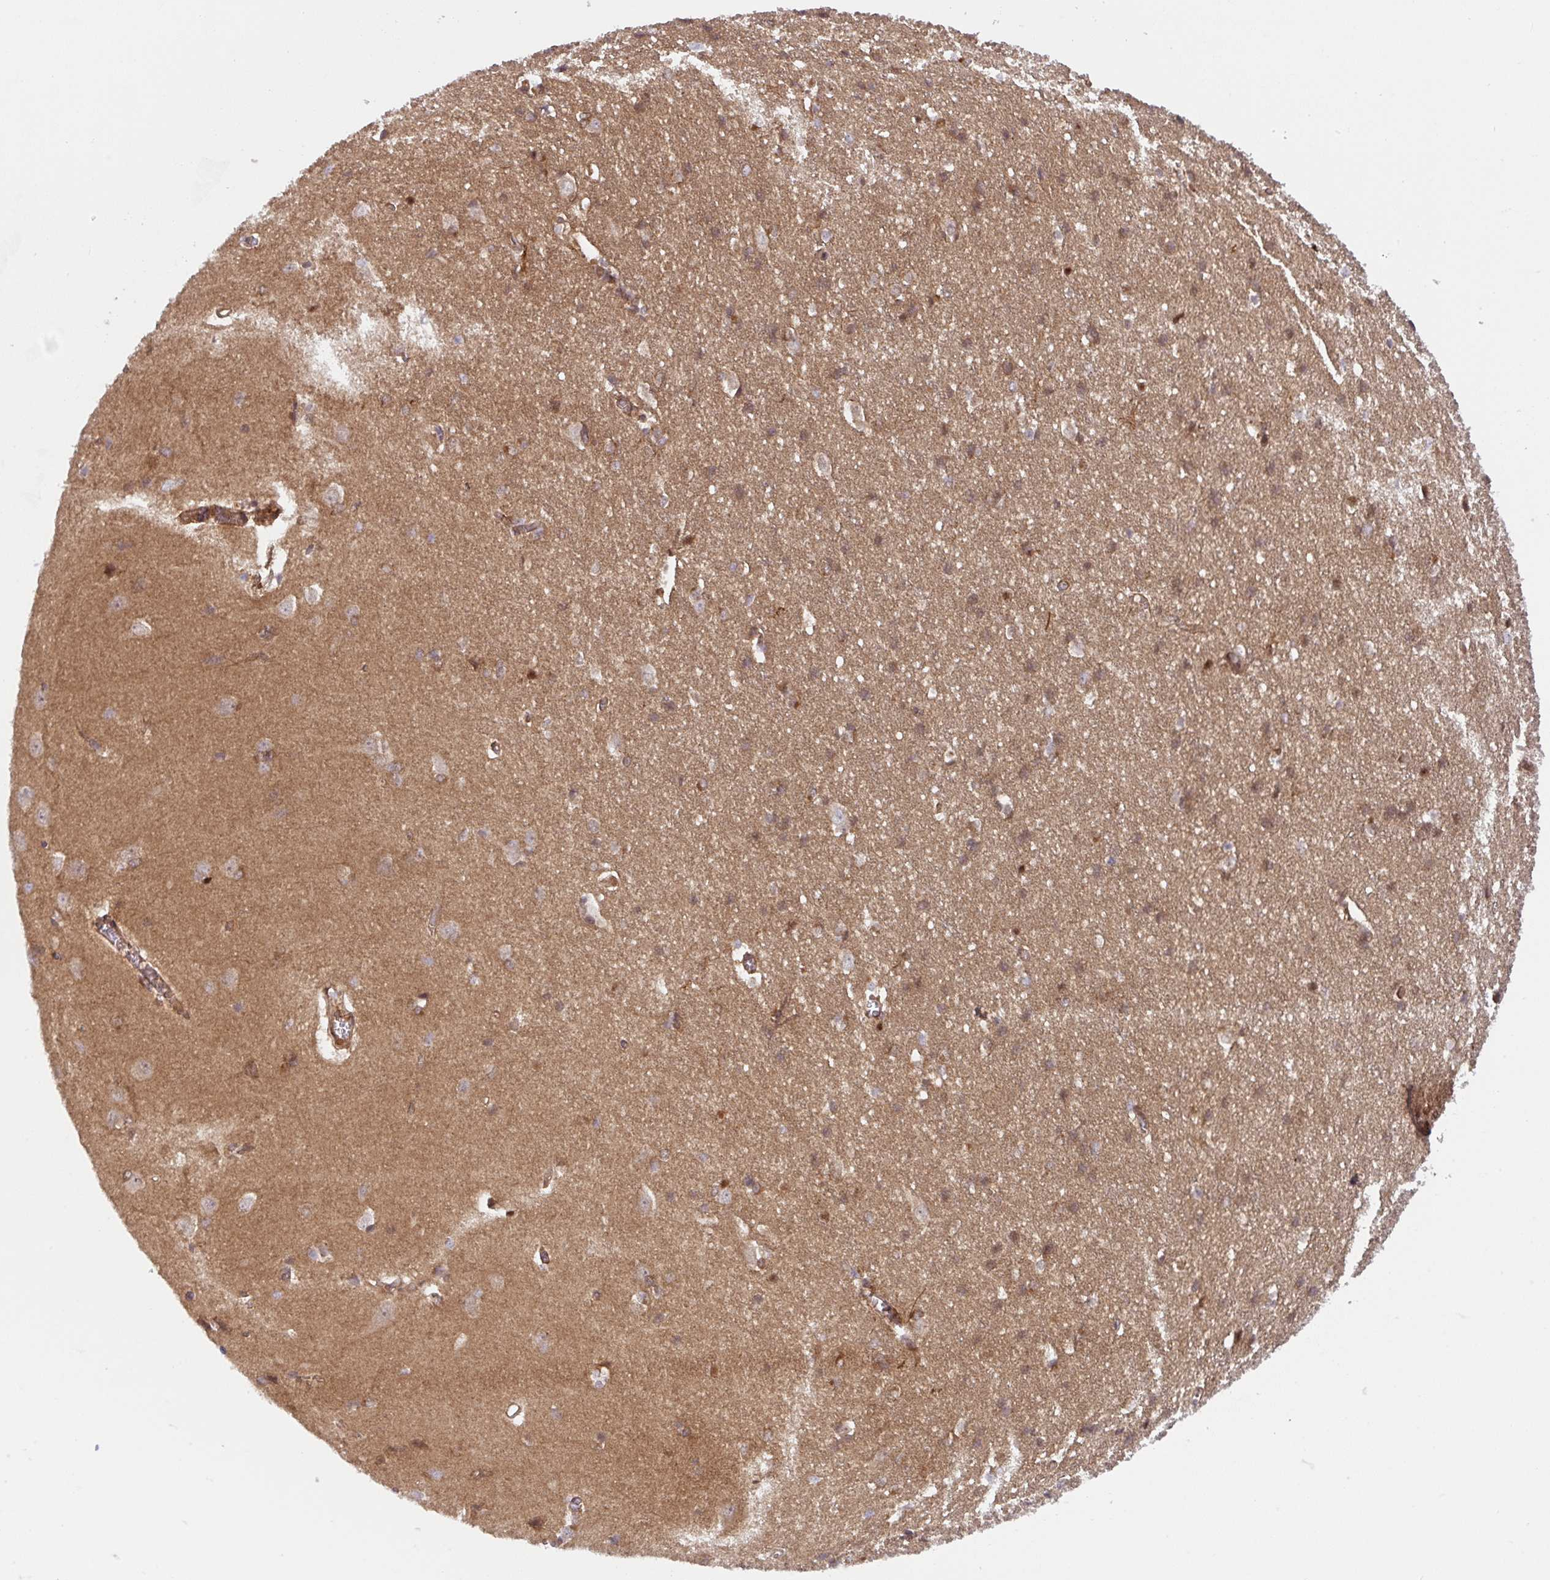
{"staining": {"intensity": "strong", "quantity": ">75%", "location": "cytoplasmic/membranous"}, "tissue": "cerebral cortex", "cell_type": "Endothelial cells", "image_type": "normal", "snomed": [{"axis": "morphology", "description": "Normal tissue, NOS"}, {"axis": "topography", "description": "Cerebral cortex"}], "caption": "The image shows immunohistochemical staining of unremarkable cerebral cortex. There is strong cytoplasmic/membranous positivity is present in about >75% of endothelial cells. (Brightfield microscopy of DAB IHC at high magnification).", "gene": "APOBEC3D", "patient": {"sex": "male", "age": 37}}